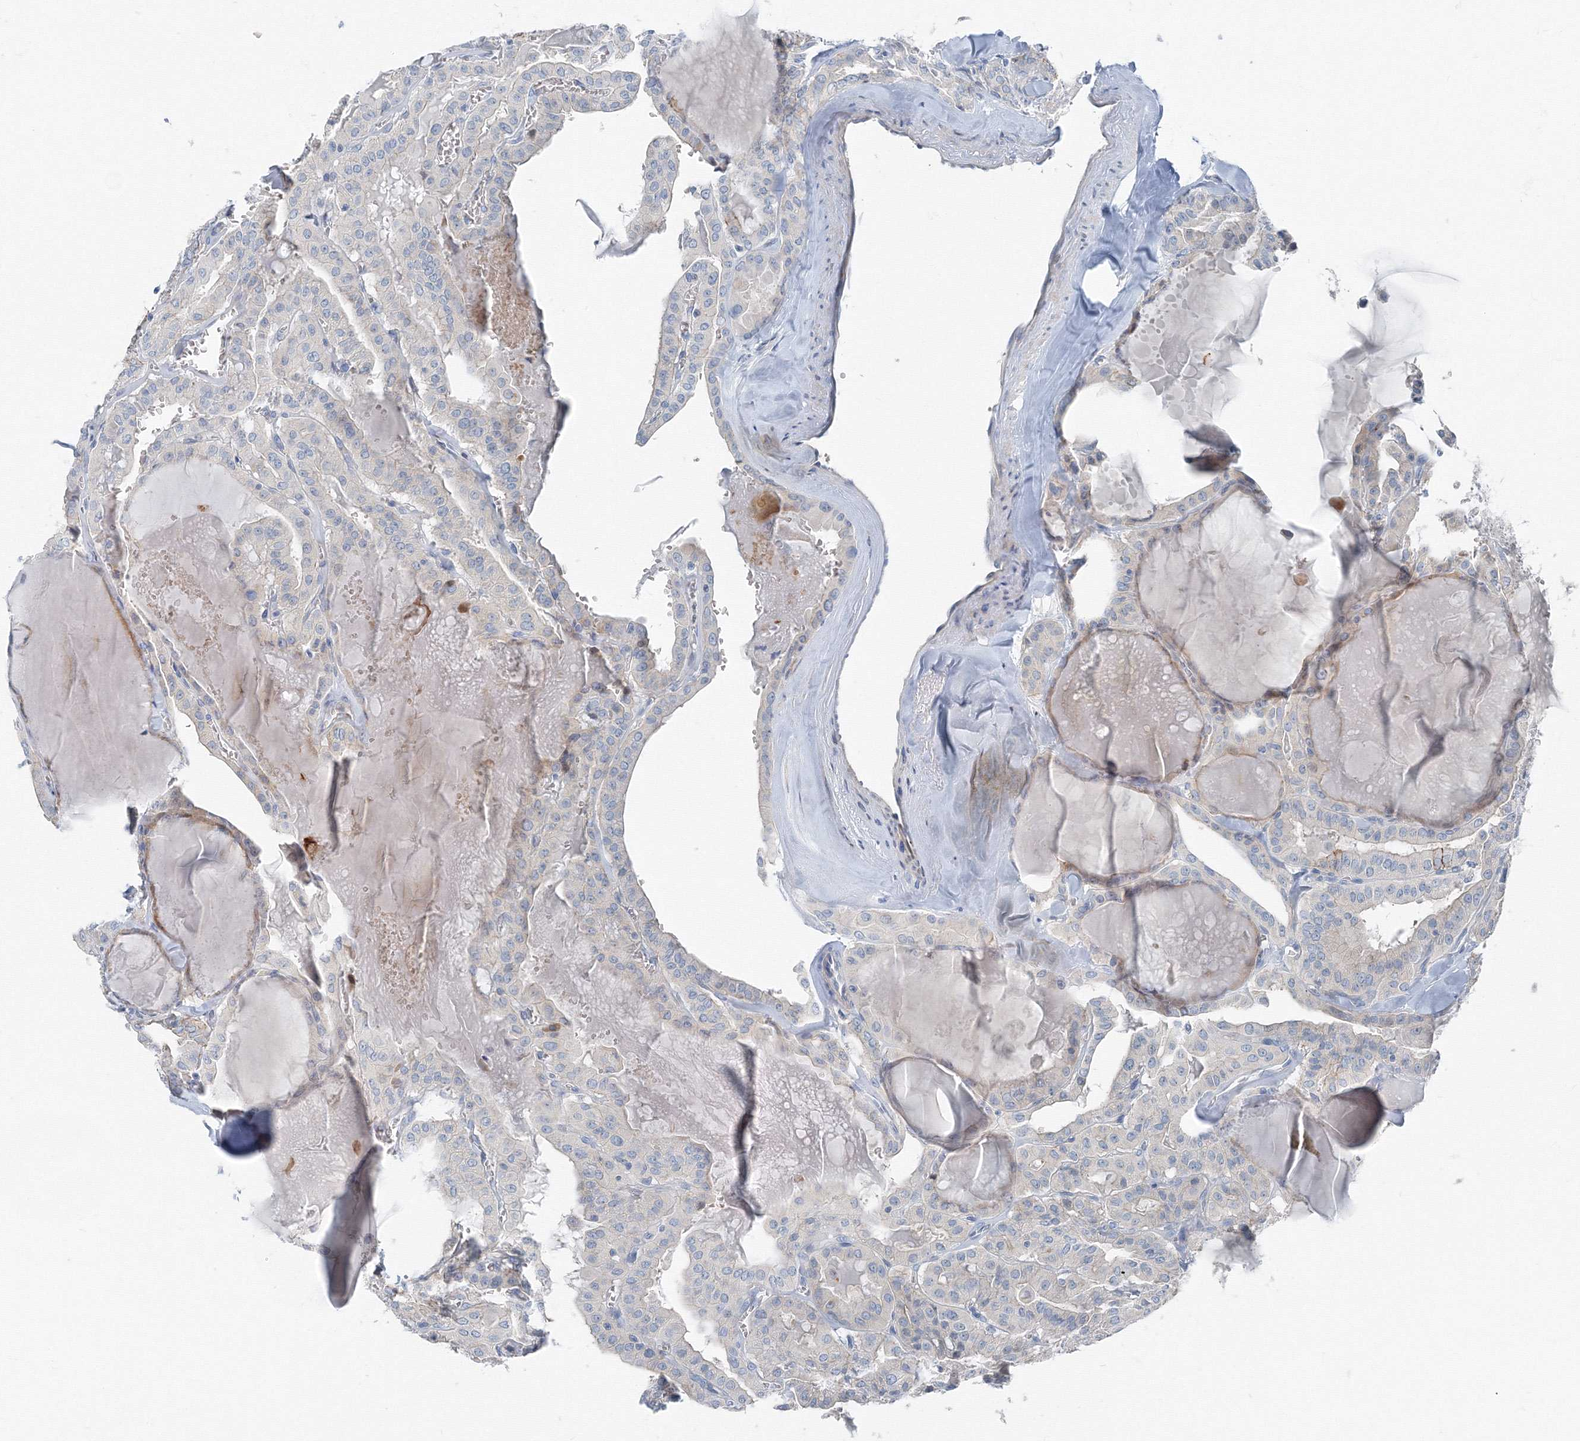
{"staining": {"intensity": "moderate", "quantity": "<25%", "location": "cytoplasmic/membranous"}, "tissue": "thyroid cancer", "cell_type": "Tumor cells", "image_type": "cancer", "snomed": [{"axis": "morphology", "description": "Papillary adenocarcinoma, NOS"}, {"axis": "topography", "description": "Thyroid gland"}], "caption": "Immunohistochemistry of human thyroid cancer (papillary adenocarcinoma) reveals low levels of moderate cytoplasmic/membranous expression in approximately <25% of tumor cells. (brown staining indicates protein expression, while blue staining denotes nuclei).", "gene": "AASDH", "patient": {"sex": "male", "age": 52}}